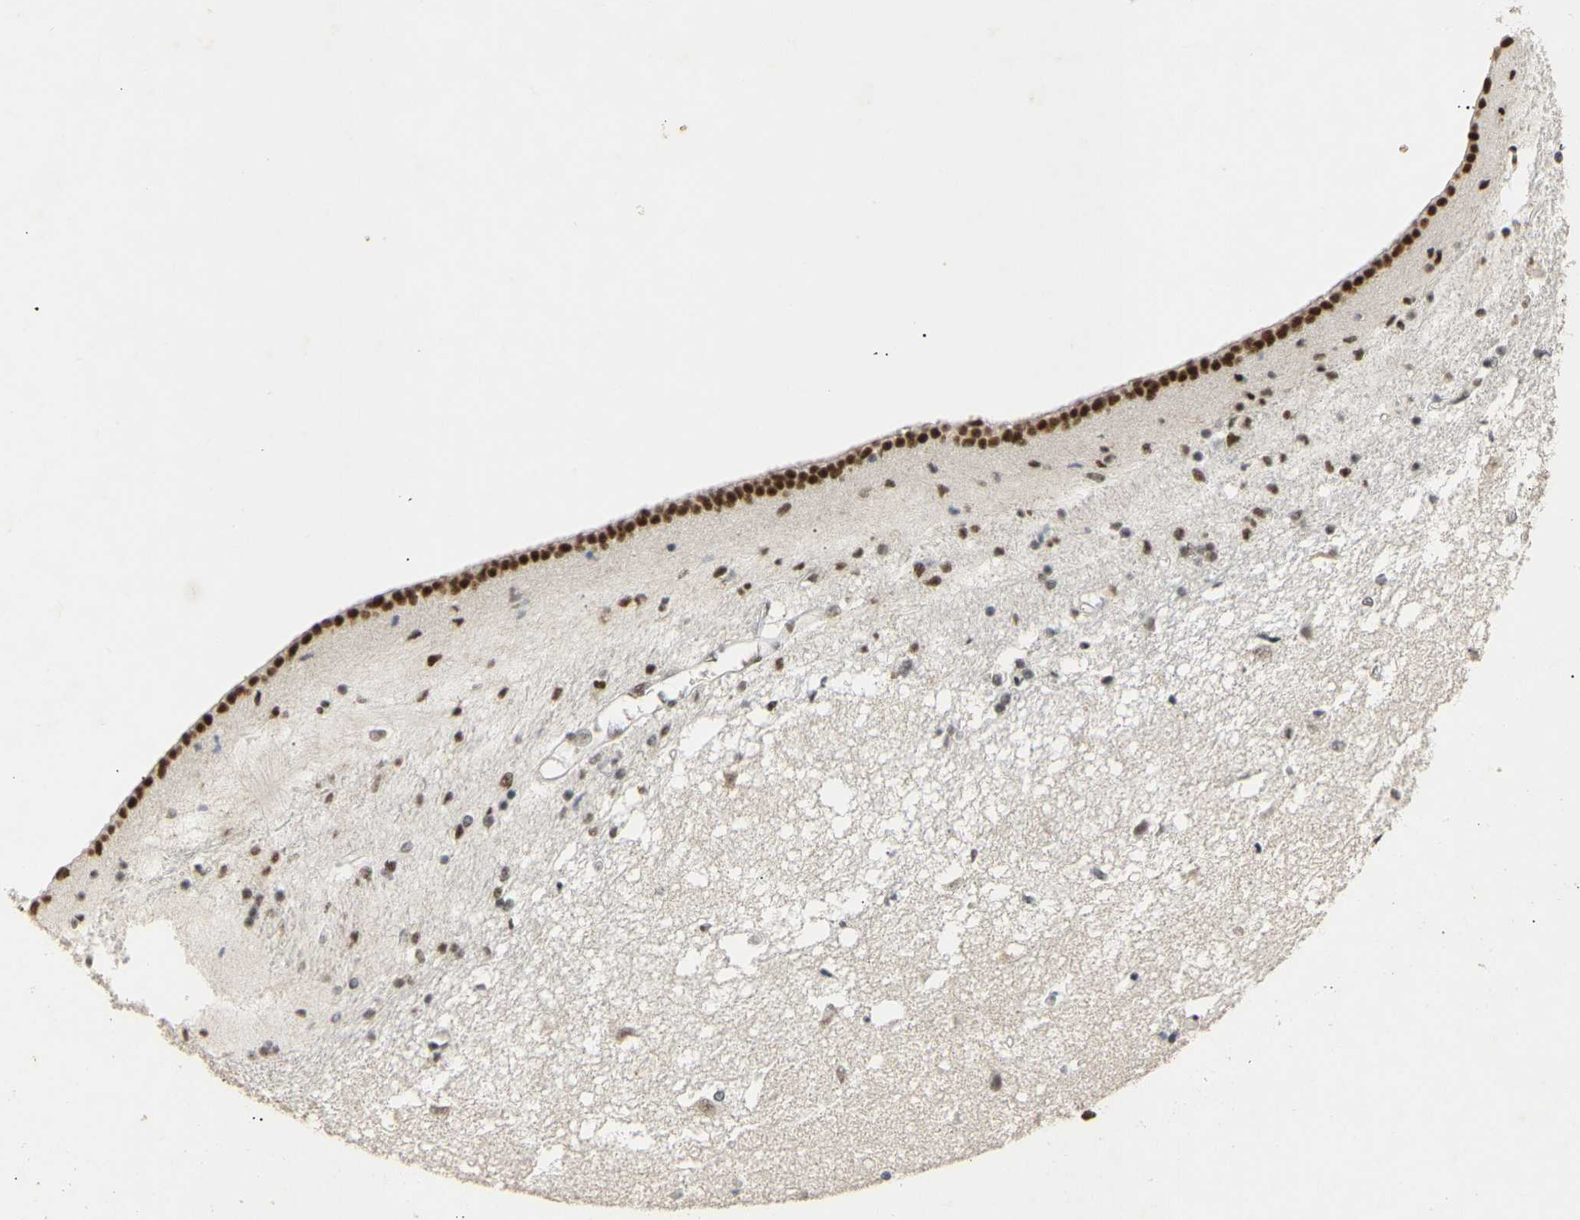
{"staining": {"intensity": "strong", "quantity": "<25%", "location": "nuclear"}, "tissue": "caudate", "cell_type": "Glial cells", "image_type": "normal", "snomed": [{"axis": "morphology", "description": "Normal tissue, NOS"}, {"axis": "topography", "description": "Lateral ventricle wall"}], "caption": "Immunohistochemistry of normal human caudate reveals medium levels of strong nuclear positivity in about <25% of glial cells. (DAB = brown stain, brightfield microscopy at high magnification).", "gene": "NELFB", "patient": {"sex": "male", "age": 45}}